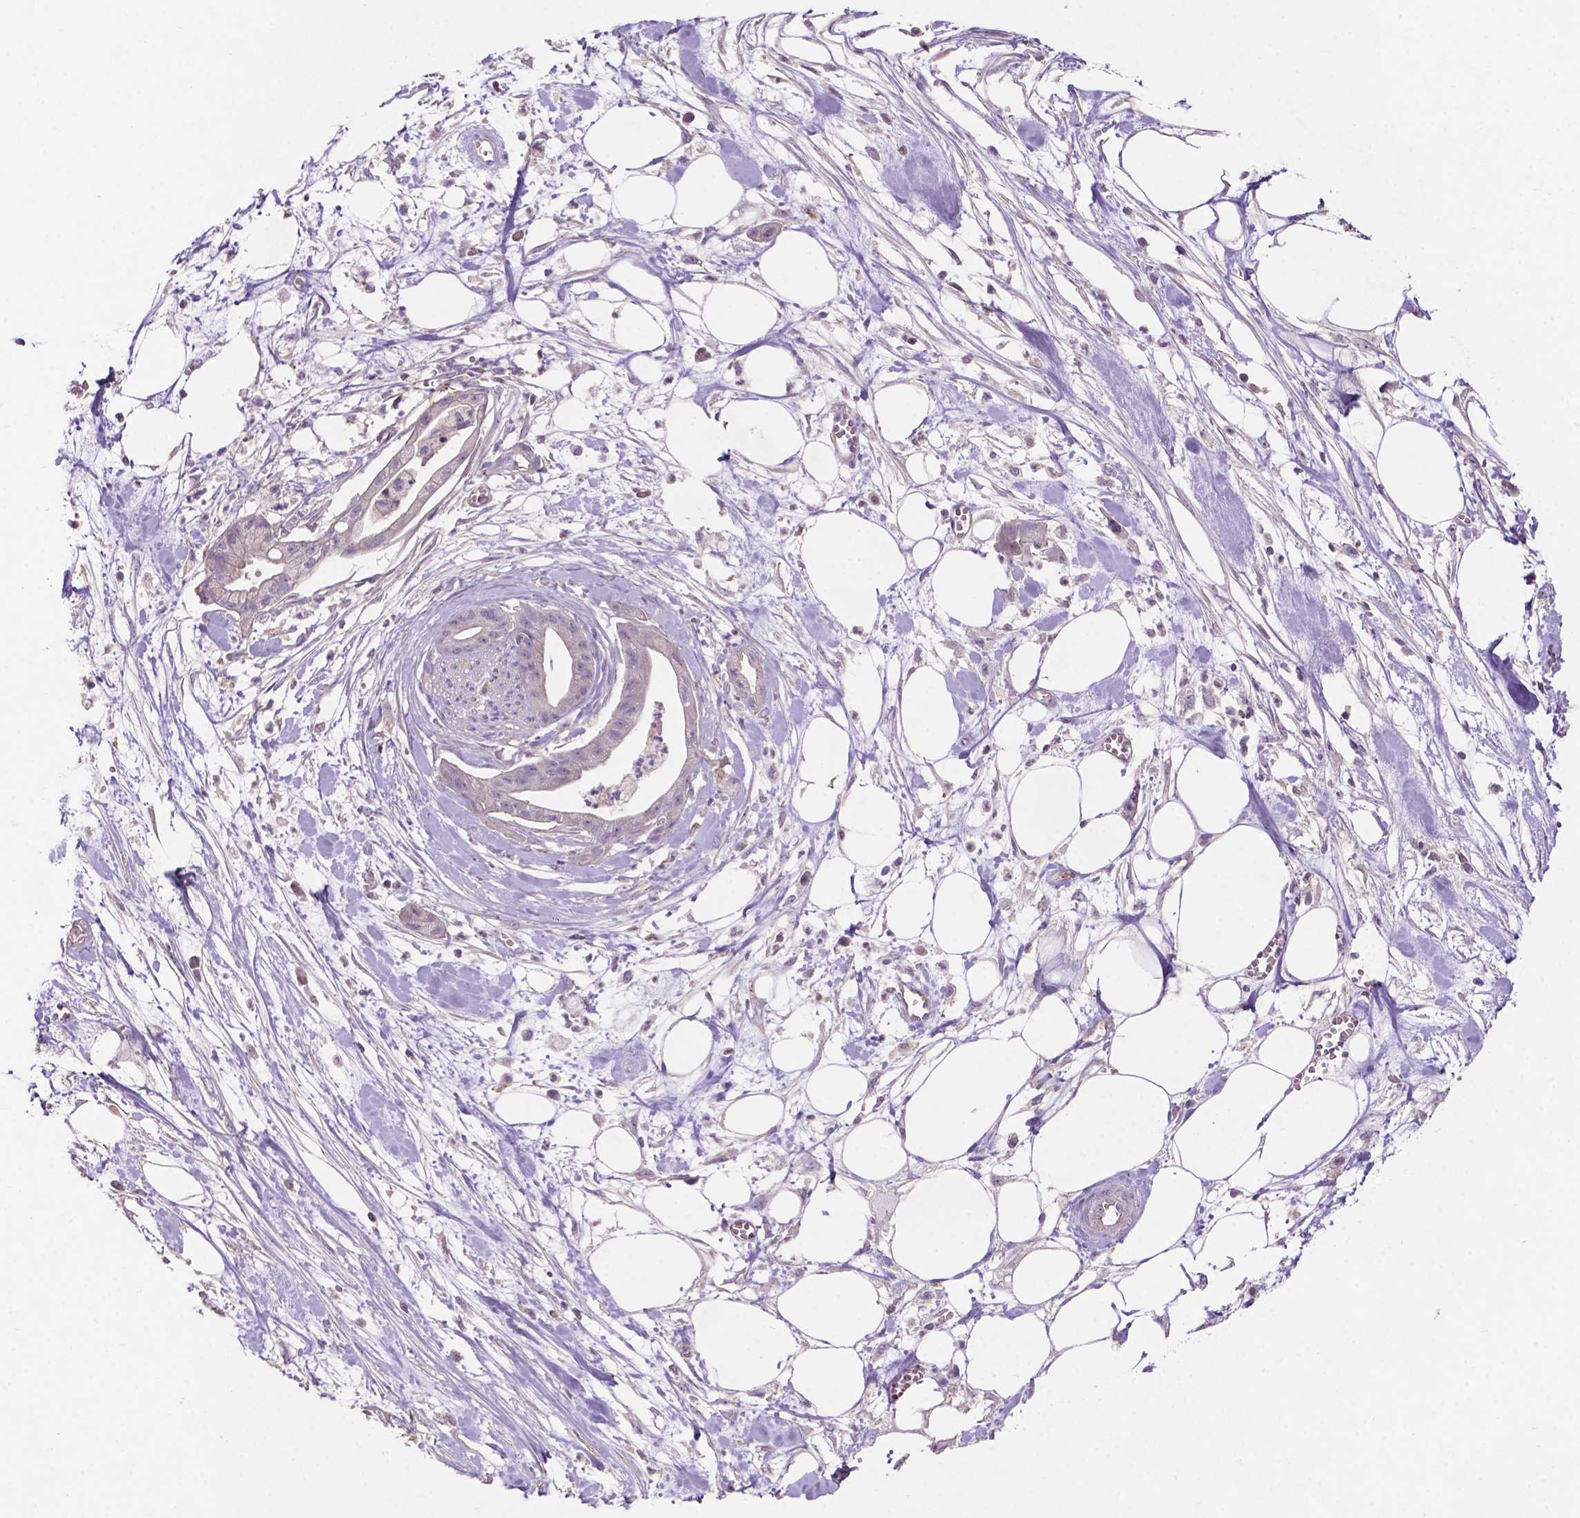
{"staining": {"intensity": "negative", "quantity": "none", "location": "none"}, "tissue": "pancreatic cancer", "cell_type": "Tumor cells", "image_type": "cancer", "snomed": [{"axis": "morphology", "description": "Normal tissue, NOS"}, {"axis": "morphology", "description": "Adenocarcinoma, NOS"}, {"axis": "topography", "description": "Lymph node"}, {"axis": "topography", "description": "Pancreas"}], "caption": "A high-resolution micrograph shows IHC staining of pancreatic cancer, which displays no significant positivity in tumor cells.", "gene": "ARL5C", "patient": {"sex": "female", "age": 58}}